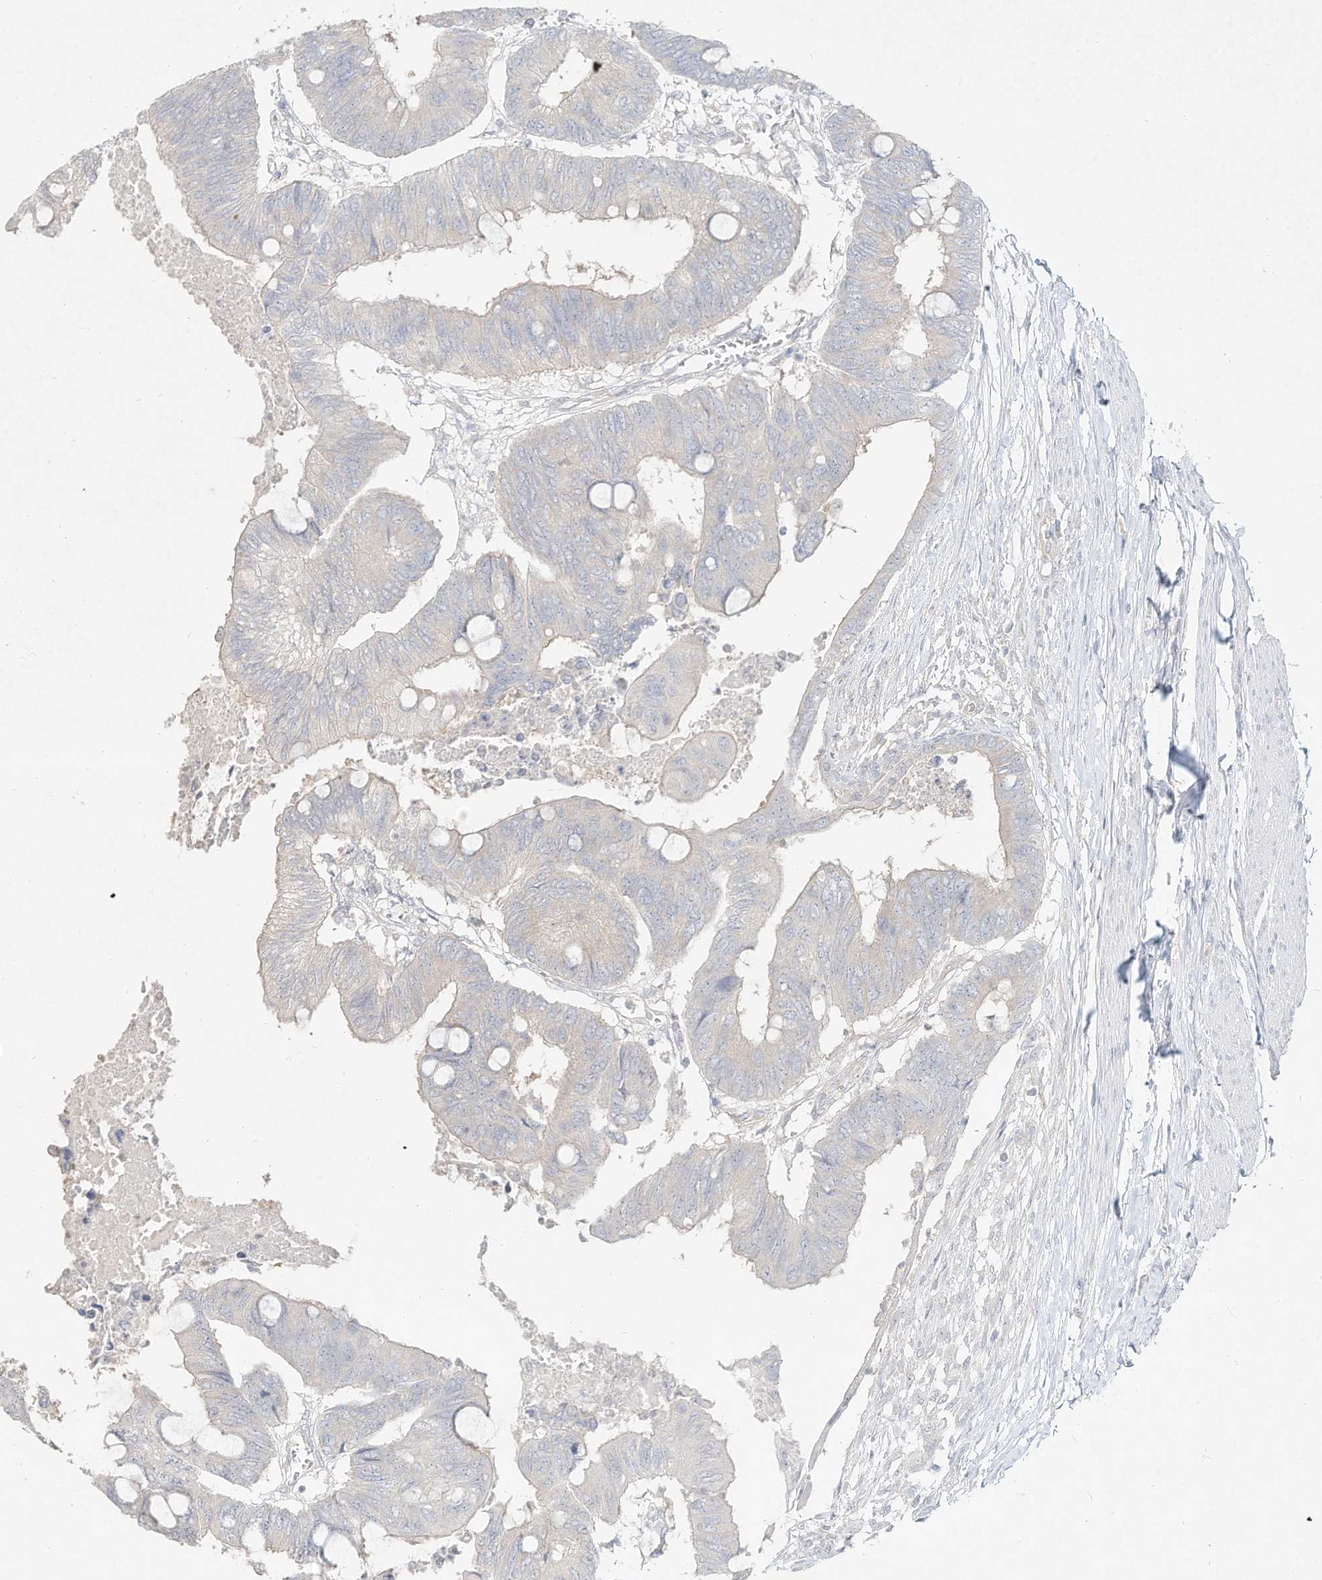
{"staining": {"intensity": "negative", "quantity": "none", "location": "none"}, "tissue": "colorectal cancer", "cell_type": "Tumor cells", "image_type": "cancer", "snomed": [{"axis": "morphology", "description": "Normal tissue, NOS"}, {"axis": "morphology", "description": "Adenocarcinoma, NOS"}, {"axis": "topography", "description": "Rectum"}, {"axis": "topography", "description": "Peripheral nerve tissue"}], "caption": "This is an IHC micrograph of colorectal cancer. There is no expression in tumor cells.", "gene": "DYNC1I2", "patient": {"sex": "male", "age": 92}}